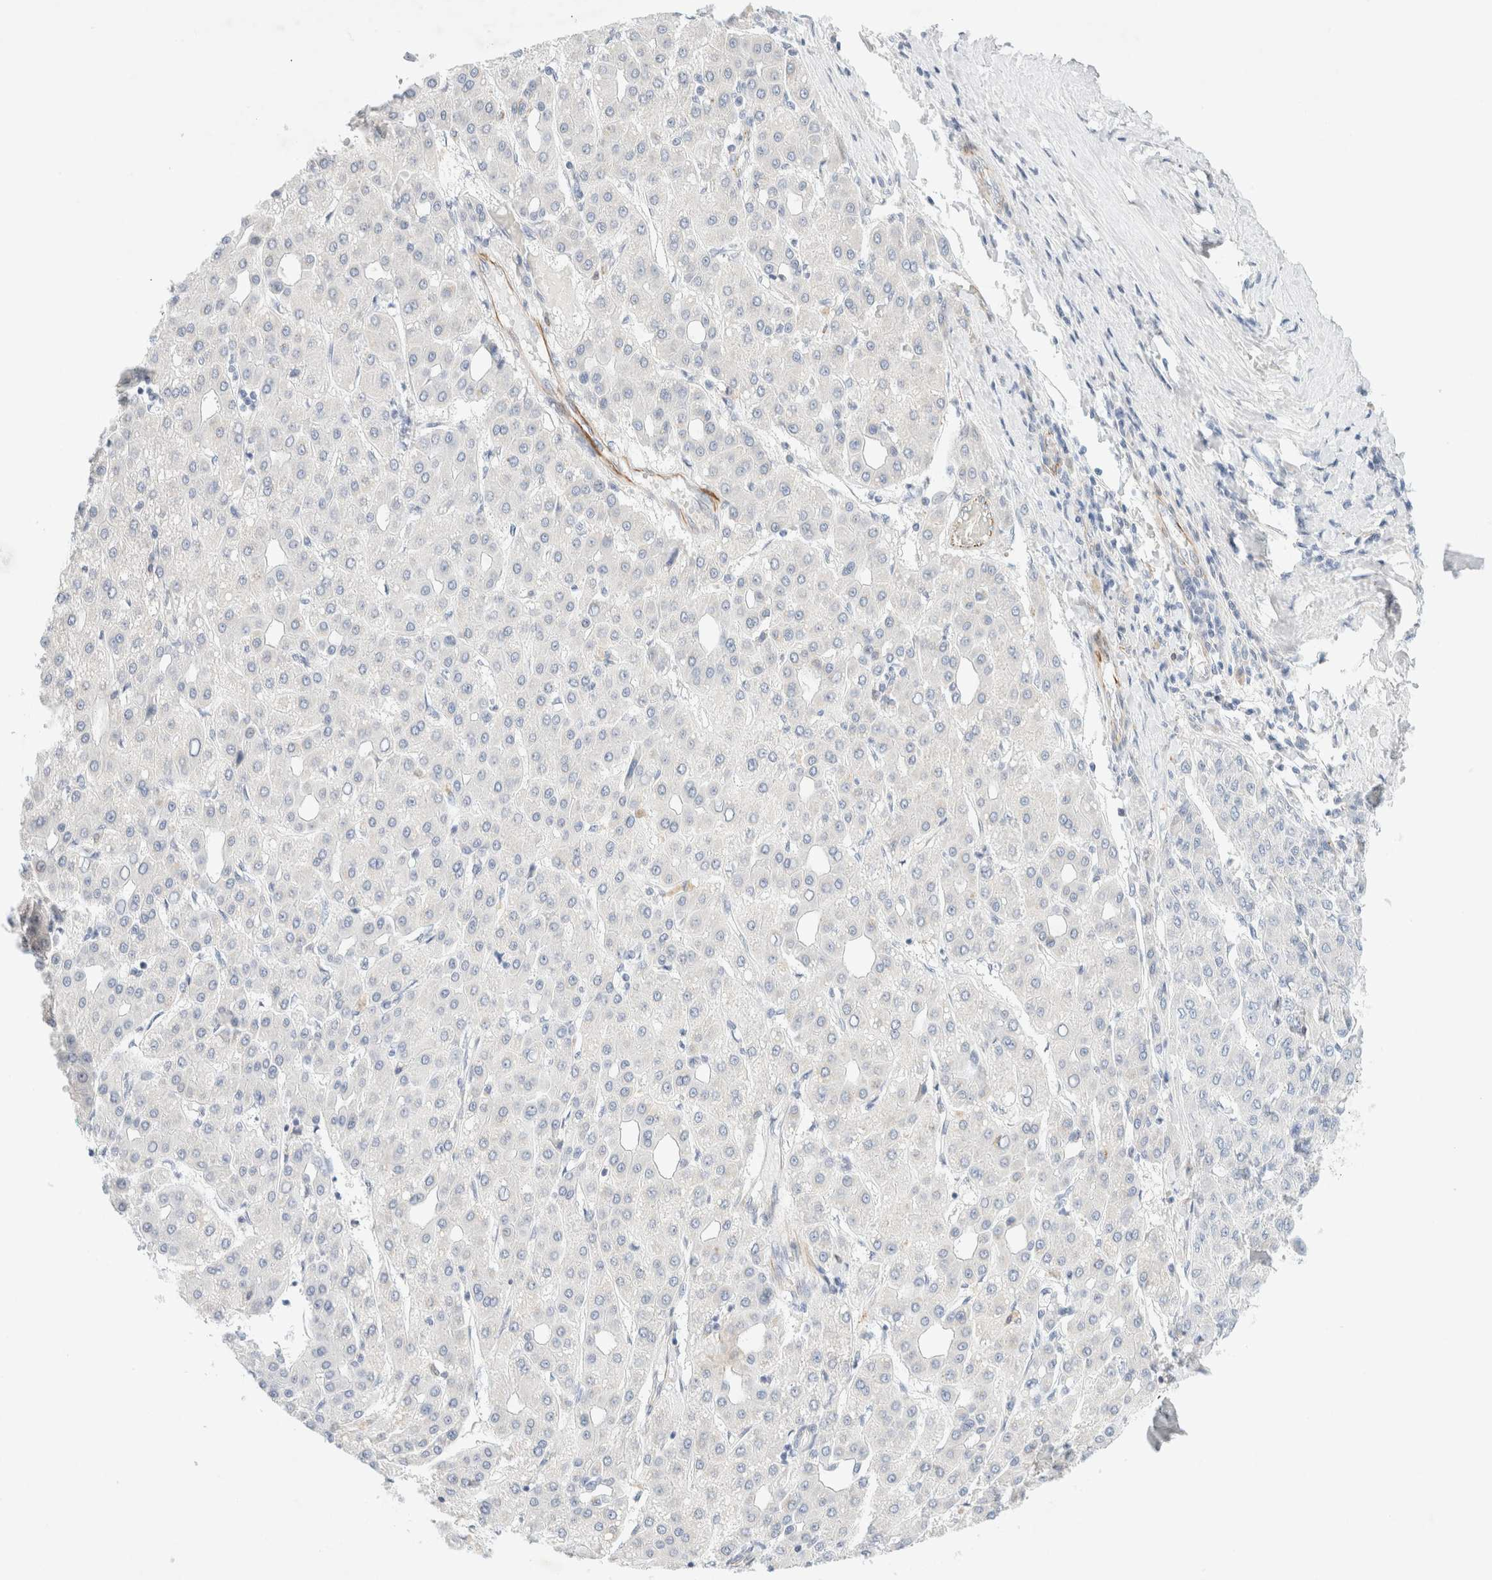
{"staining": {"intensity": "negative", "quantity": "none", "location": "none"}, "tissue": "liver cancer", "cell_type": "Tumor cells", "image_type": "cancer", "snomed": [{"axis": "morphology", "description": "Carcinoma, Hepatocellular, NOS"}, {"axis": "topography", "description": "Liver"}], "caption": "This is an immunohistochemistry (IHC) photomicrograph of human liver hepatocellular carcinoma. There is no staining in tumor cells.", "gene": "SLC25A48", "patient": {"sex": "male", "age": 65}}